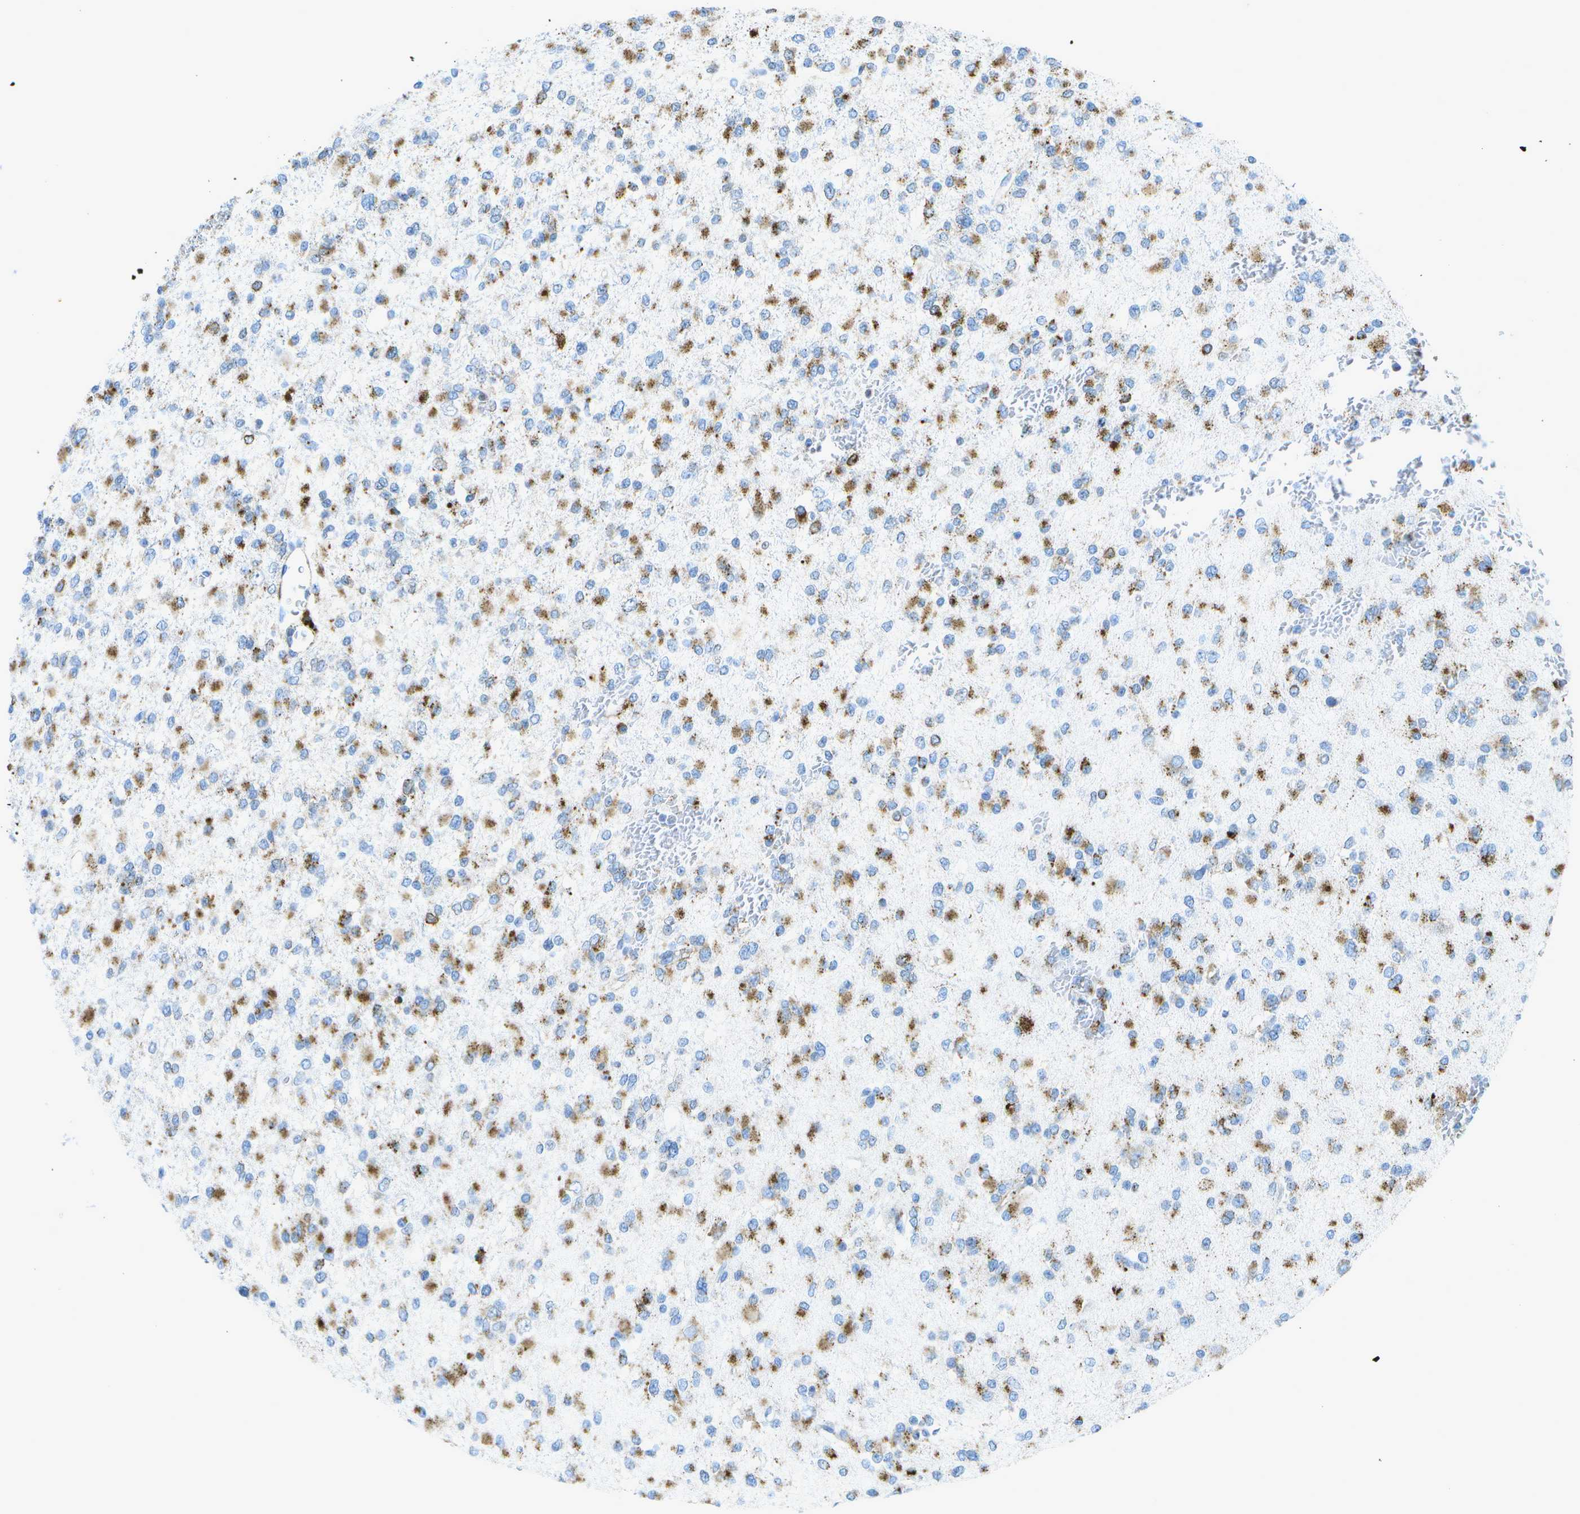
{"staining": {"intensity": "moderate", "quantity": "25%-75%", "location": "cytoplasmic/membranous"}, "tissue": "glioma", "cell_type": "Tumor cells", "image_type": "cancer", "snomed": [{"axis": "morphology", "description": "Glioma, malignant, Low grade"}, {"axis": "topography", "description": "Brain"}], "caption": "Tumor cells demonstrate moderate cytoplasmic/membranous staining in approximately 25%-75% of cells in low-grade glioma (malignant).", "gene": "PRCP", "patient": {"sex": "female", "age": 22}}